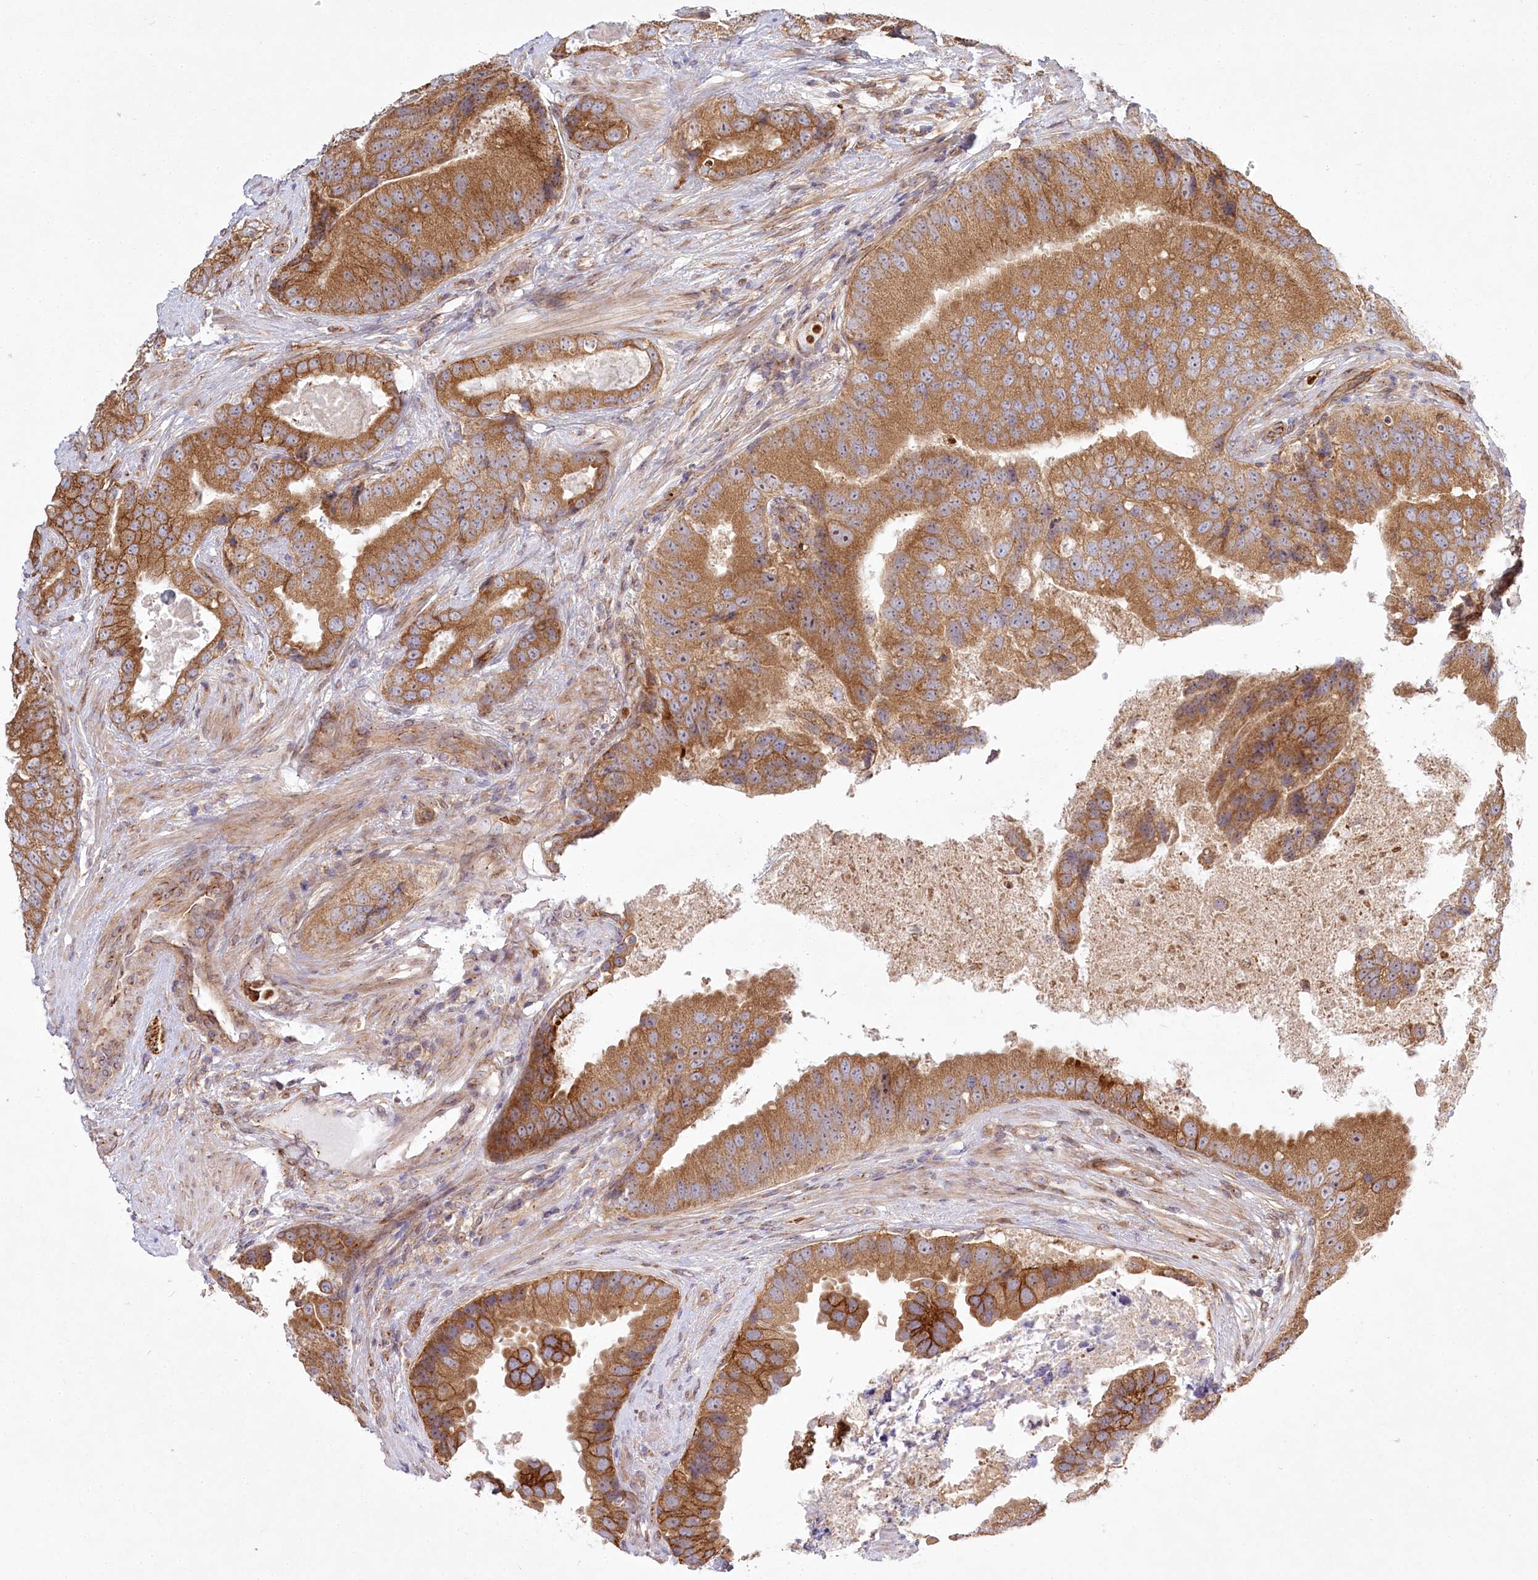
{"staining": {"intensity": "moderate", "quantity": ">75%", "location": "cytoplasmic/membranous,nuclear"}, "tissue": "prostate cancer", "cell_type": "Tumor cells", "image_type": "cancer", "snomed": [{"axis": "morphology", "description": "Adenocarcinoma, High grade"}, {"axis": "topography", "description": "Prostate"}], "caption": "IHC staining of prostate cancer (adenocarcinoma (high-grade)), which shows medium levels of moderate cytoplasmic/membranous and nuclear positivity in approximately >75% of tumor cells indicating moderate cytoplasmic/membranous and nuclear protein expression. The staining was performed using DAB (brown) for protein detection and nuclei were counterstained in hematoxylin (blue).", "gene": "COMMD3", "patient": {"sex": "male", "age": 70}}